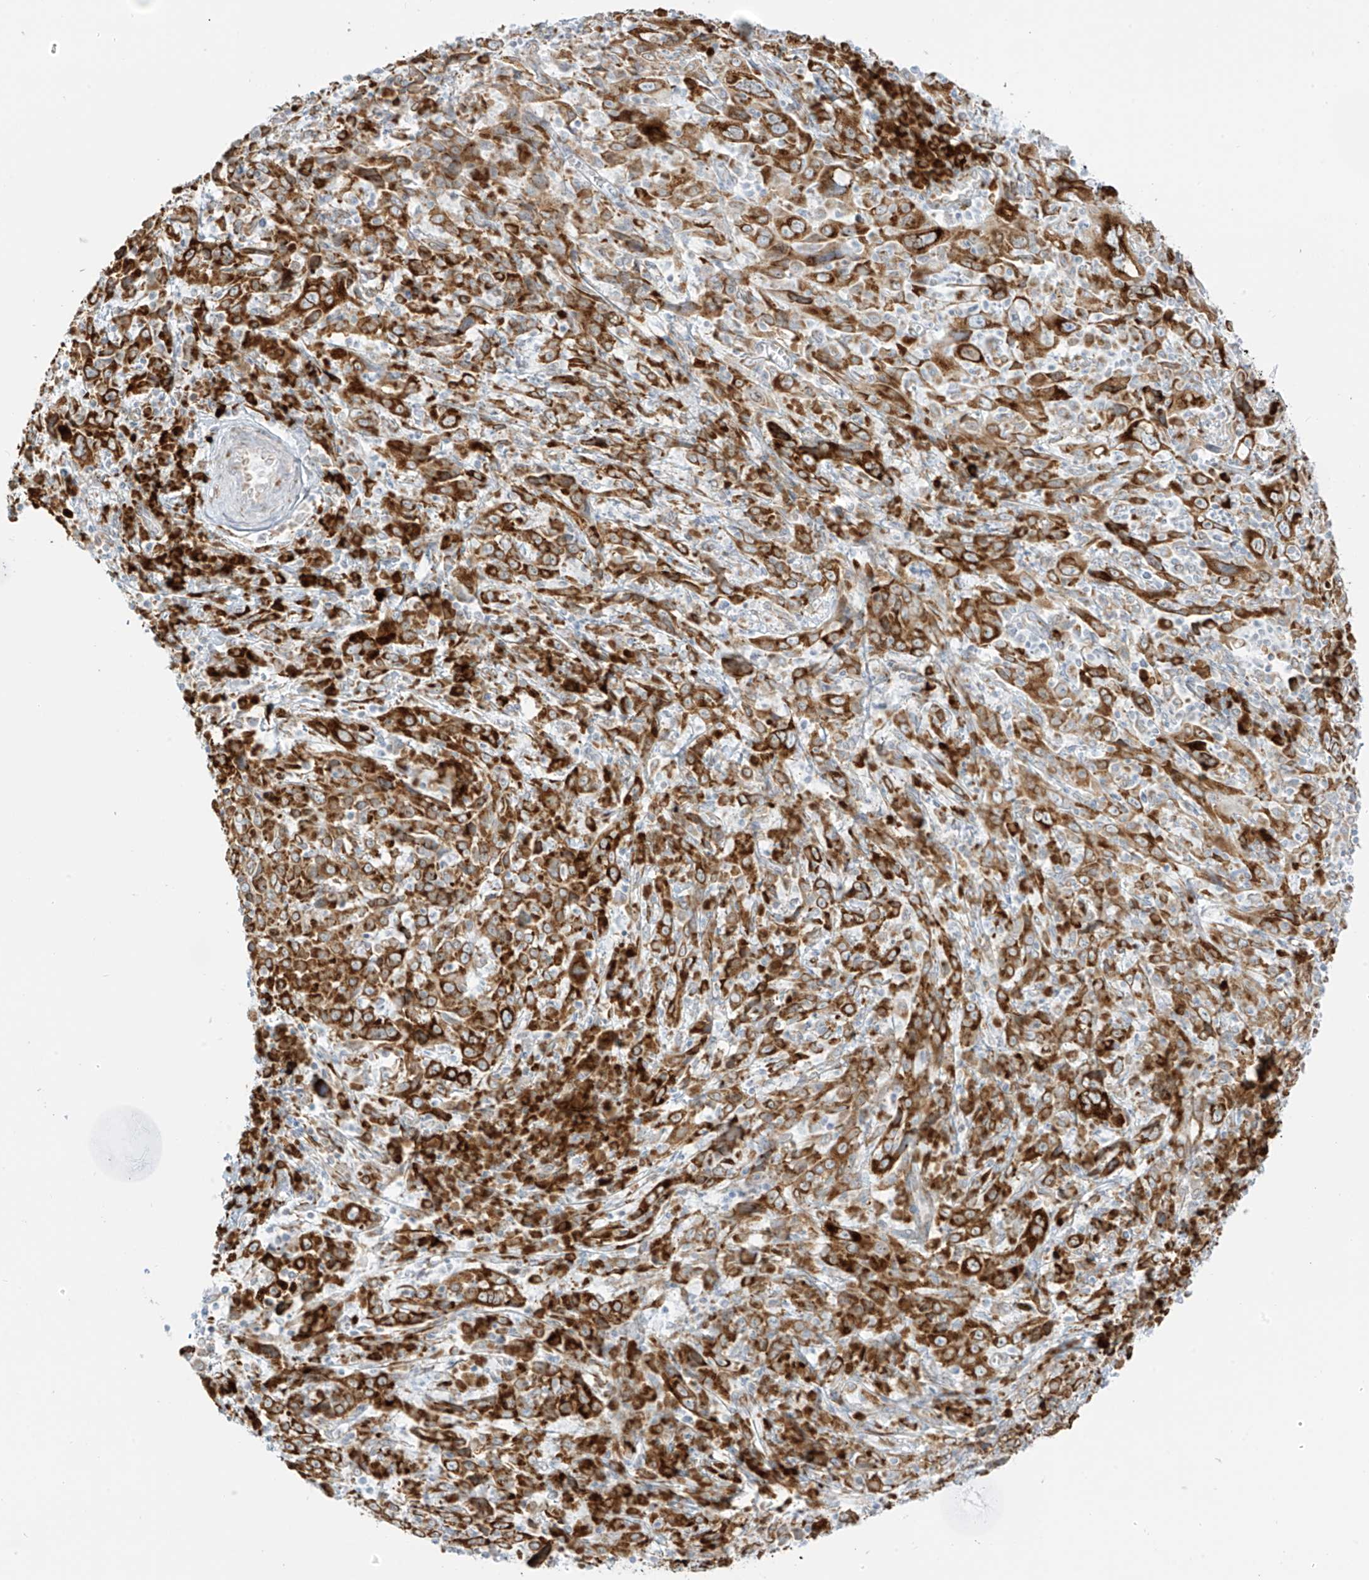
{"staining": {"intensity": "strong", "quantity": ">75%", "location": "cytoplasmic/membranous"}, "tissue": "cervical cancer", "cell_type": "Tumor cells", "image_type": "cancer", "snomed": [{"axis": "morphology", "description": "Squamous cell carcinoma, NOS"}, {"axis": "topography", "description": "Cervix"}], "caption": "Squamous cell carcinoma (cervical) tissue reveals strong cytoplasmic/membranous staining in about >75% of tumor cells The protein of interest is stained brown, and the nuclei are stained in blue (DAB (3,3'-diaminobenzidine) IHC with brightfield microscopy, high magnification).", "gene": "LRRC59", "patient": {"sex": "female", "age": 46}}